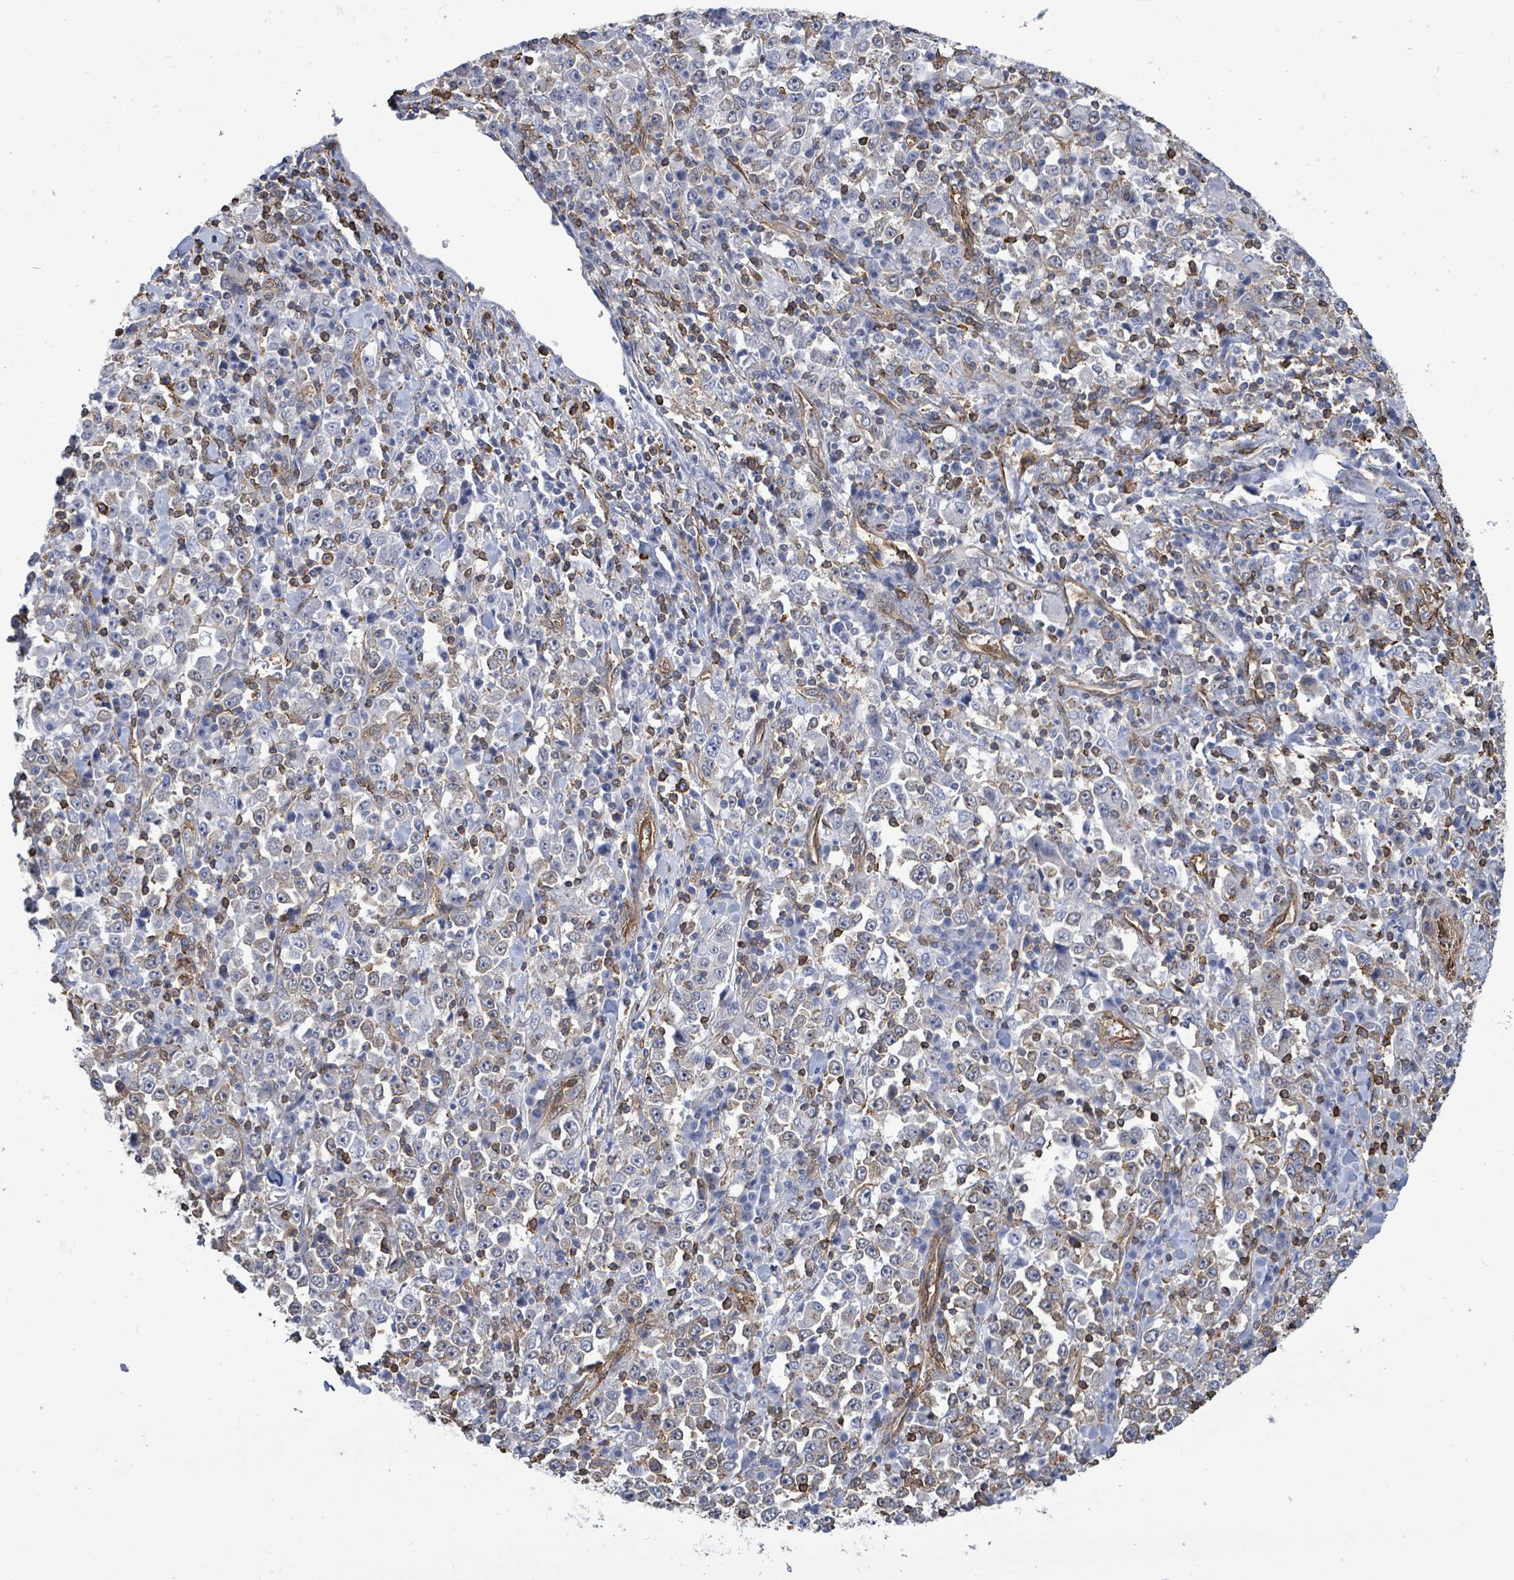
{"staining": {"intensity": "negative", "quantity": "none", "location": "none"}, "tissue": "stomach cancer", "cell_type": "Tumor cells", "image_type": "cancer", "snomed": [{"axis": "morphology", "description": "Normal tissue, NOS"}, {"axis": "morphology", "description": "Adenocarcinoma, NOS"}, {"axis": "topography", "description": "Stomach, upper"}, {"axis": "topography", "description": "Stomach"}], "caption": "High magnification brightfield microscopy of stomach cancer stained with DAB (3,3'-diaminobenzidine) (brown) and counterstained with hematoxylin (blue): tumor cells show no significant positivity. (DAB (3,3'-diaminobenzidine) immunohistochemistry (IHC), high magnification).", "gene": "PRKRIP1", "patient": {"sex": "male", "age": 59}}